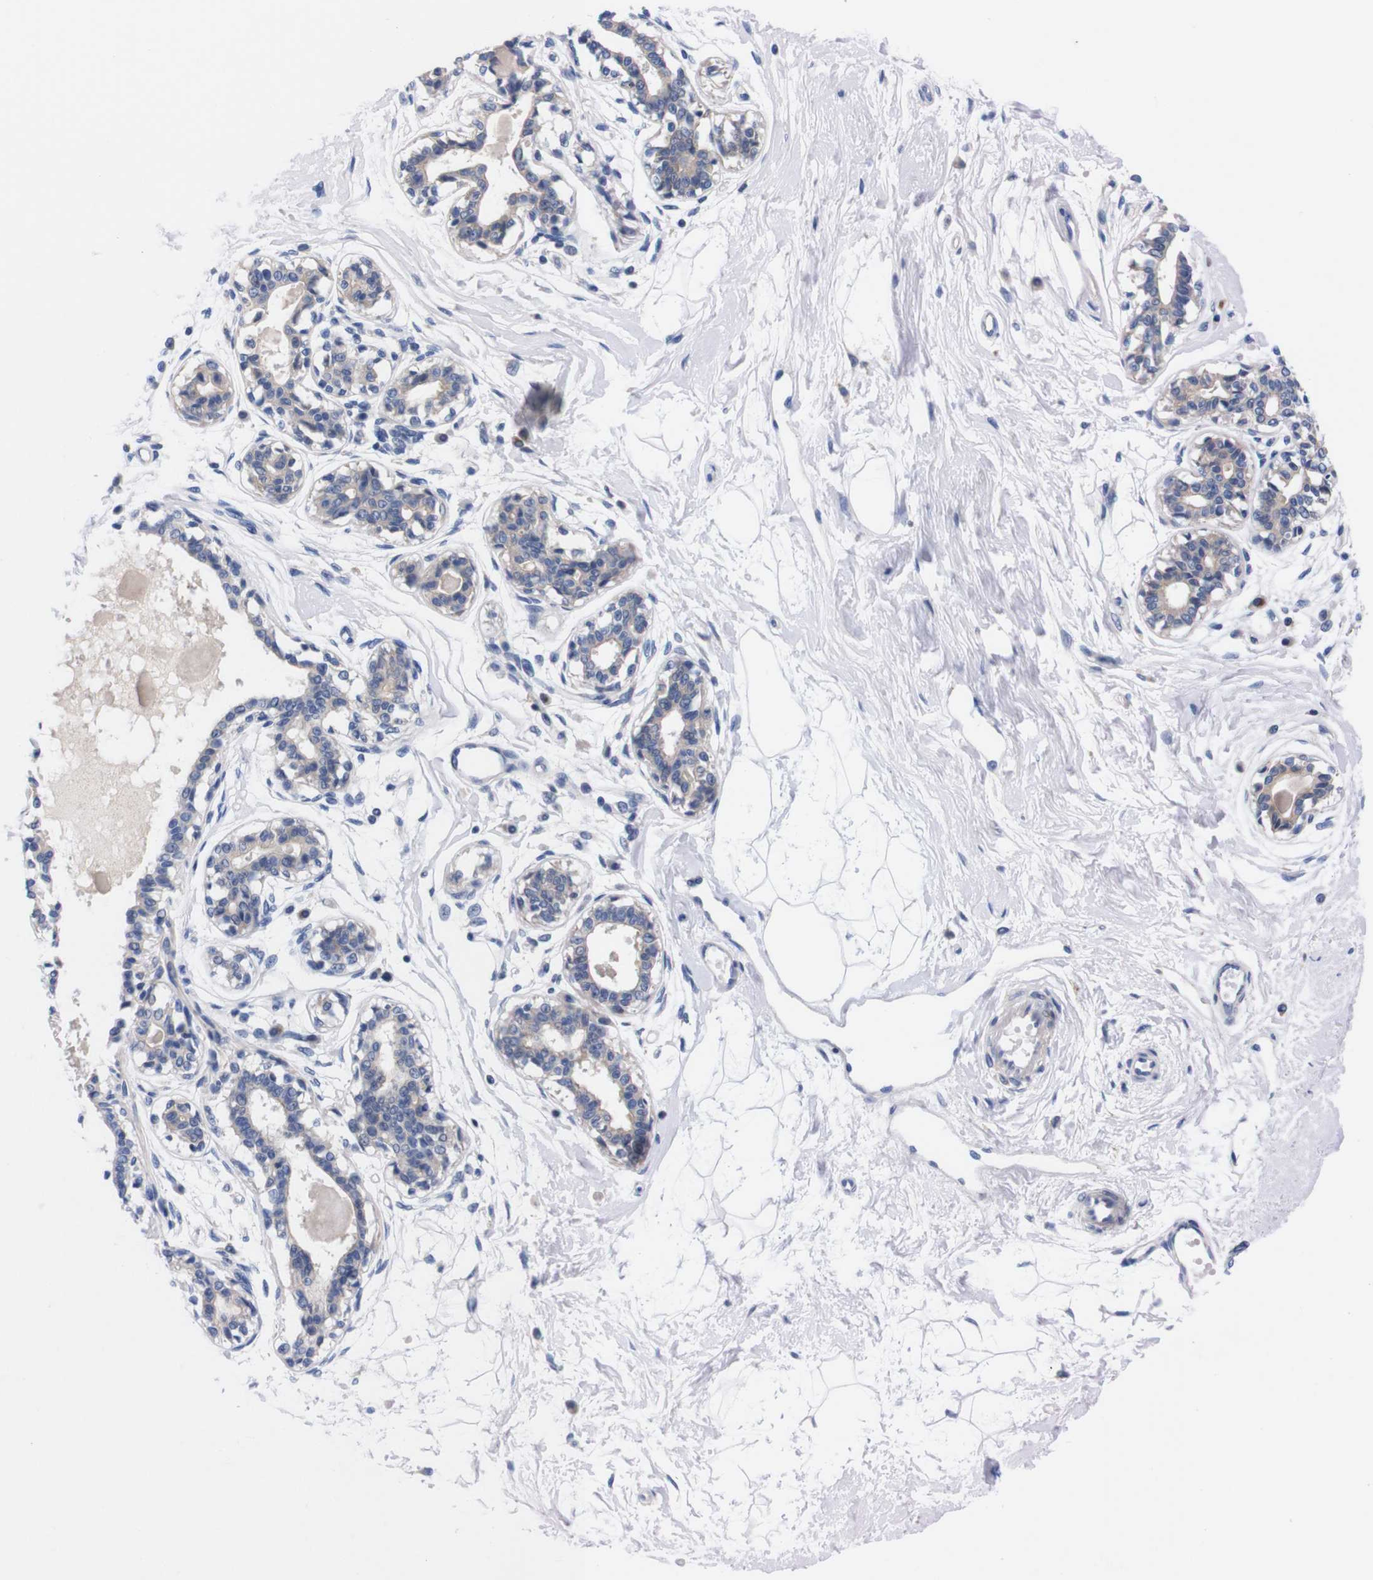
{"staining": {"intensity": "negative", "quantity": "none", "location": "none"}, "tissue": "breast", "cell_type": "Adipocytes", "image_type": "normal", "snomed": [{"axis": "morphology", "description": "Normal tissue, NOS"}, {"axis": "topography", "description": "Breast"}], "caption": "High magnification brightfield microscopy of normal breast stained with DAB (brown) and counterstained with hematoxylin (blue): adipocytes show no significant expression. Nuclei are stained in blue.", "gene": "FAM210A", "patient": {"sex": "female", "age": 45}}